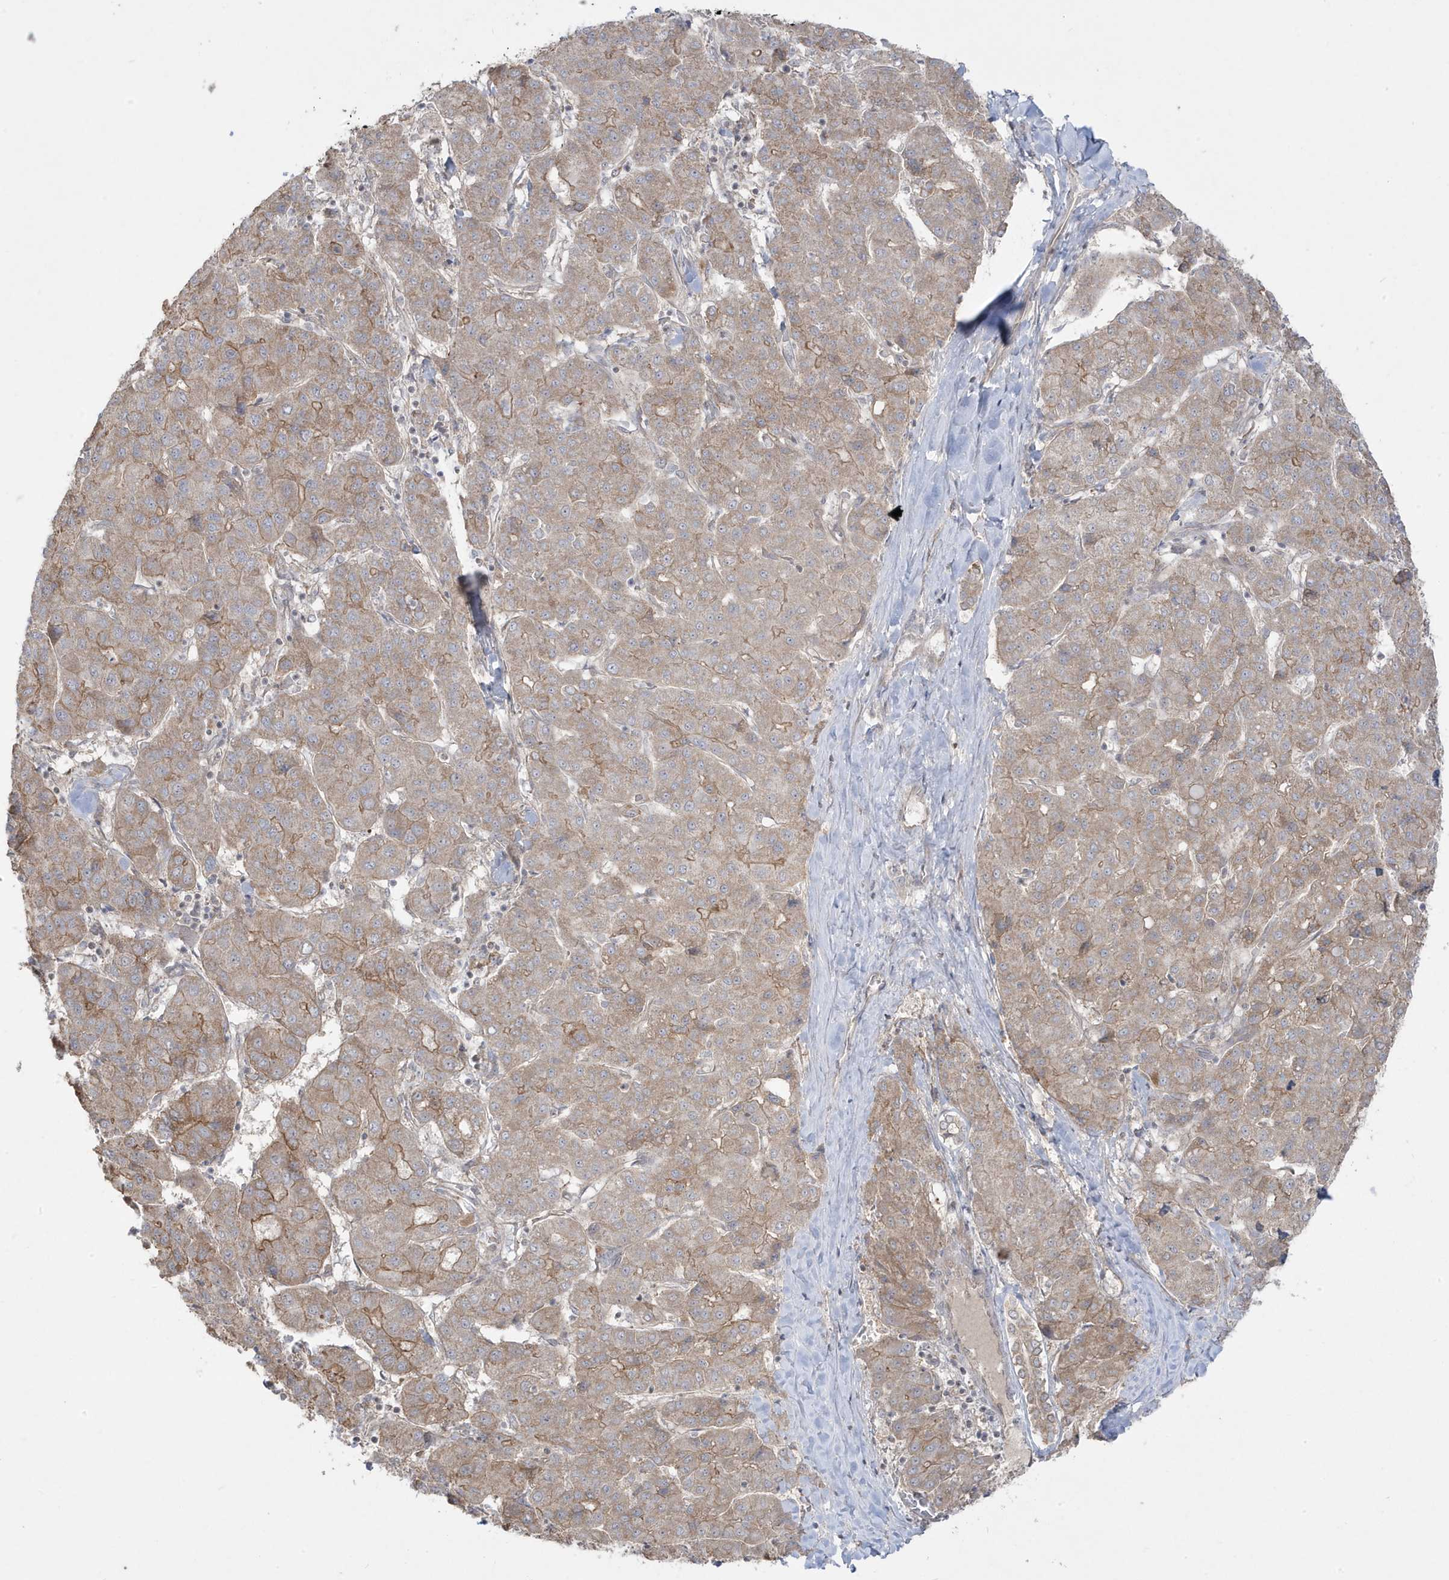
{"staining": {"intensity": "moderate", "quantity": "<25%", "location": "cytoplasmic/membranous"}, "tissue": "liver cancer", "cell_type": "Tumor cells", "image_type": "cancer", "snomed": [{"axis": "morphology", "description": "Carcinoma, Hepatocellular, NOS"}, {"axis": "topography", "description": "Liver"}], "caption": "A low amount of moderate cytoplasmic/membranous positivity is appreciated in about <25% of tumor cells in liver hepatocellular carcinoma tissue. The staining was performed using DAB to visualize the protein expression in brown, while the nuclei were stained in blue with hematoxylin (Magnification: 20x).", "gene": "DNAJC12", "patient": {"sex": "male", "age": 65}}